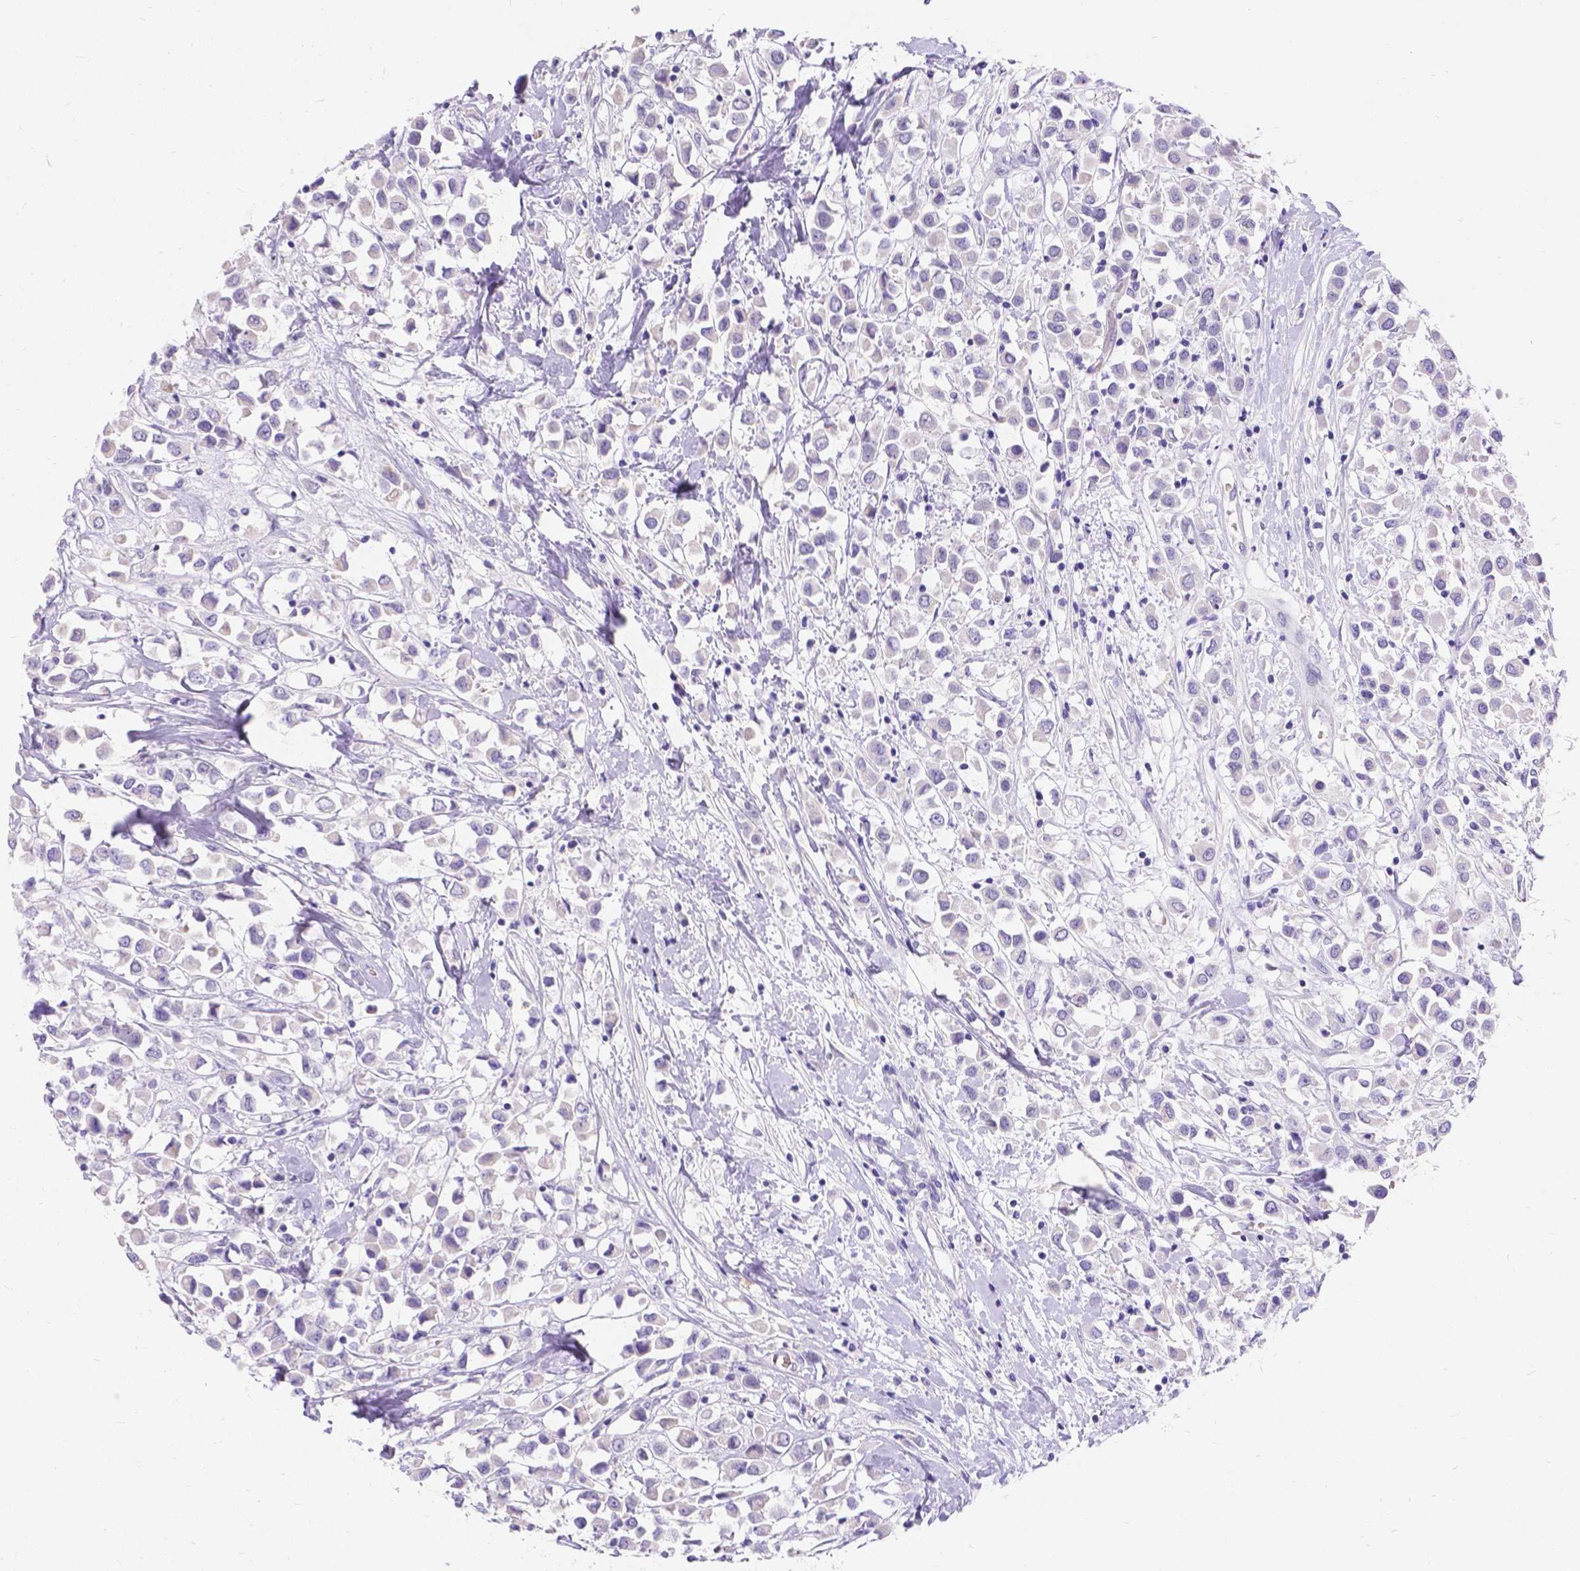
{"staining": {"intensity": "negative", "quantity": "none", "location": "none"}, "tissue": "breast cancer", "cell_type": "Tumor cells", "image_type": "cancer", "snomed": [{"axis": "morphology", "description": "Duct carcinoma"}, {"axis": "topography", "description": "Breast"}], "caption": "This photomicrograph is of breast intraductal carcinoma stained with IHC to label a protein in brown with the nuclei are counter-stained blue. There is no expression in tumor cells. The staining is performed using DAB (3,3'-diaminobenzidine) brown chromogen with nuclei counter-stained in using hematoxylin.", "gene": "GNRHR", "patient": {"sex": "female", "age": 61}}